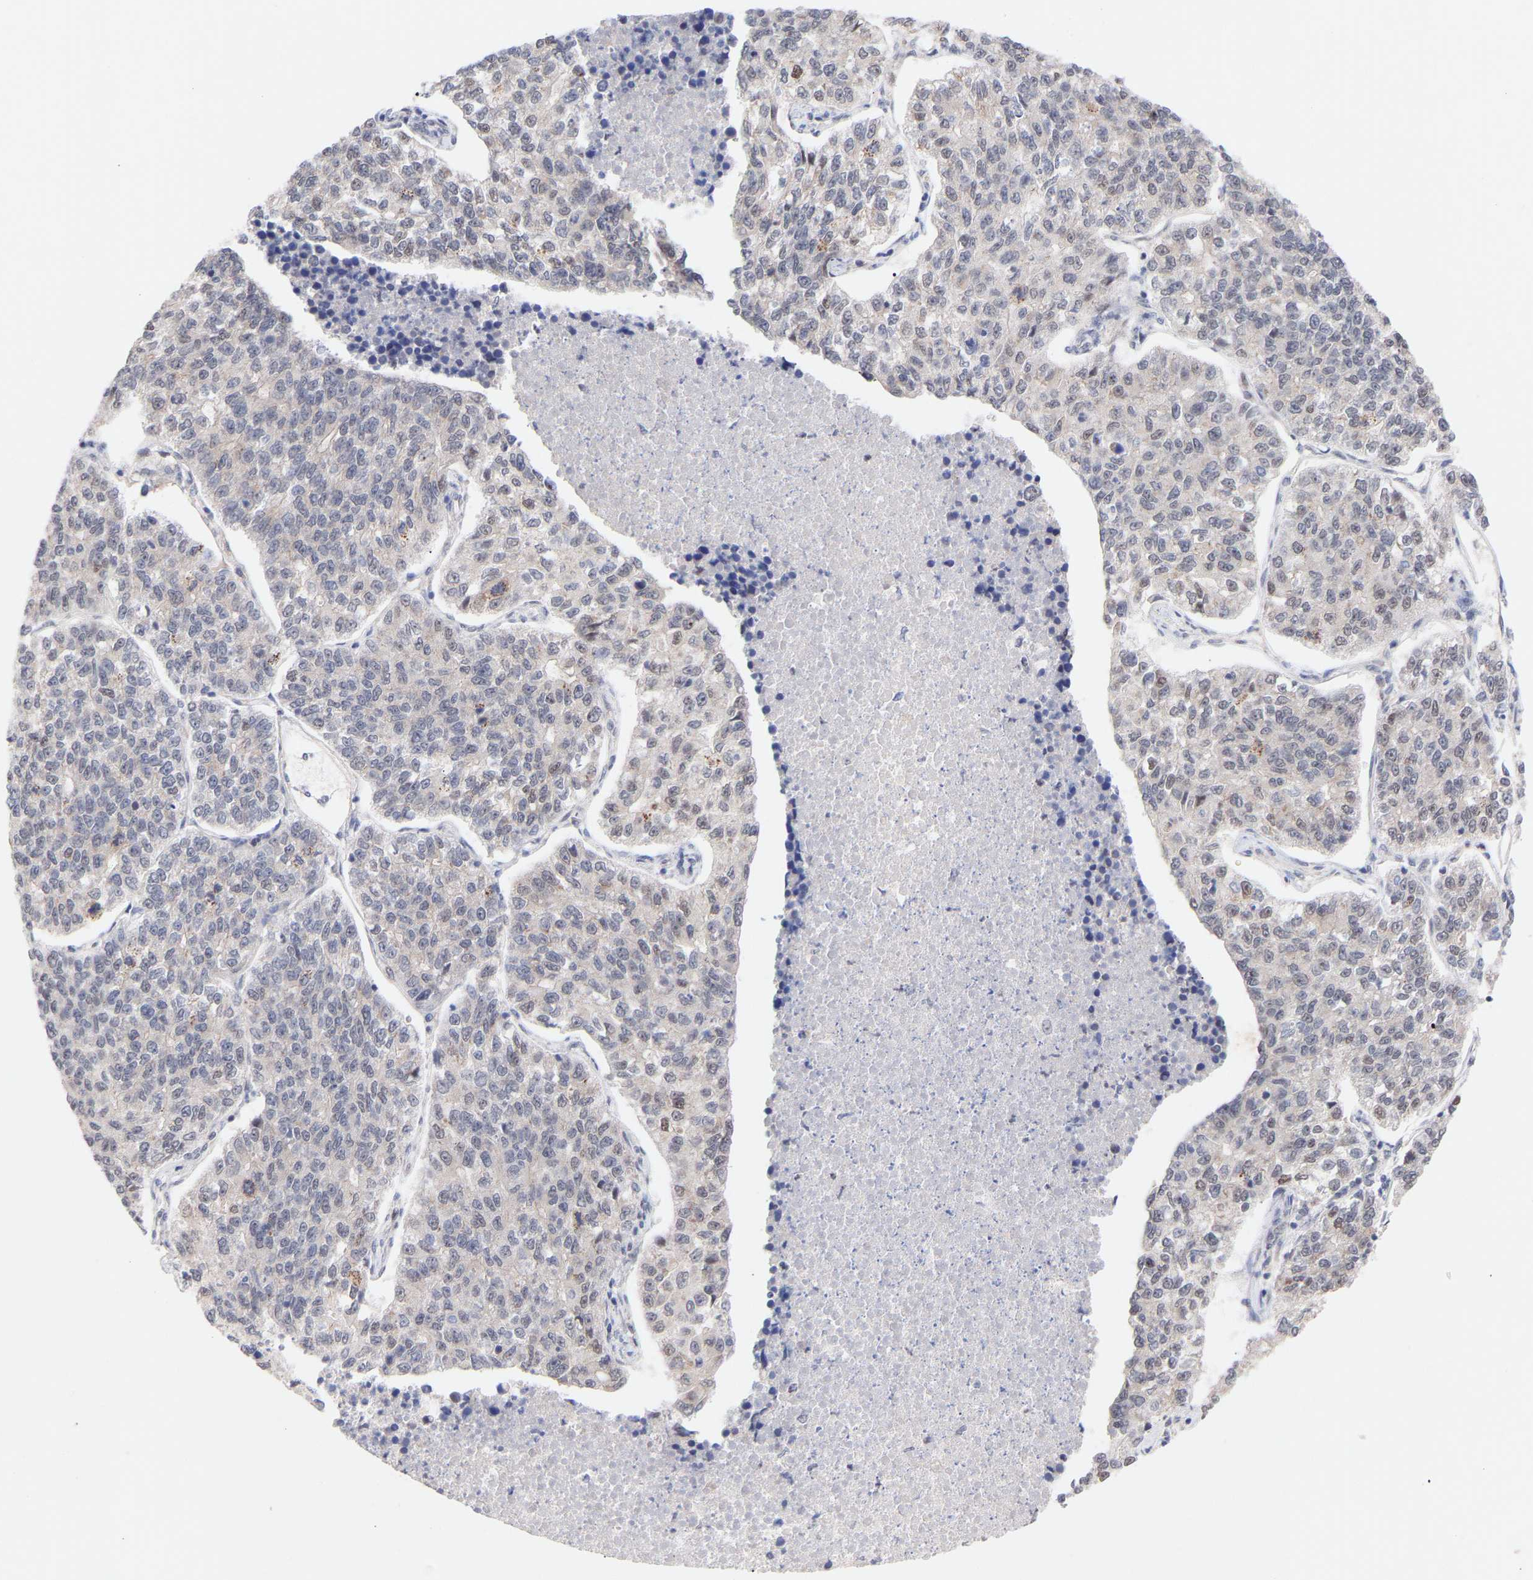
{"staining": {"intensity": "weak", "quantity": "<25%", "location": "nuclear"}, "tissue": "lung cancer", "cell_type": "Tumor cells", "image_type": "cancer", "snomed": [{"axis": "morphology", "description": "Adenocarcinoma, NOS"}, {"axis": "topography", "description": "Lung"}], "caption": "Immunohistochemical staining of lung cancer demonstrates no significant positivity in tumor cells.", "gene": "PDLIM5", "patient": {"sex": "male", "age": 49}}